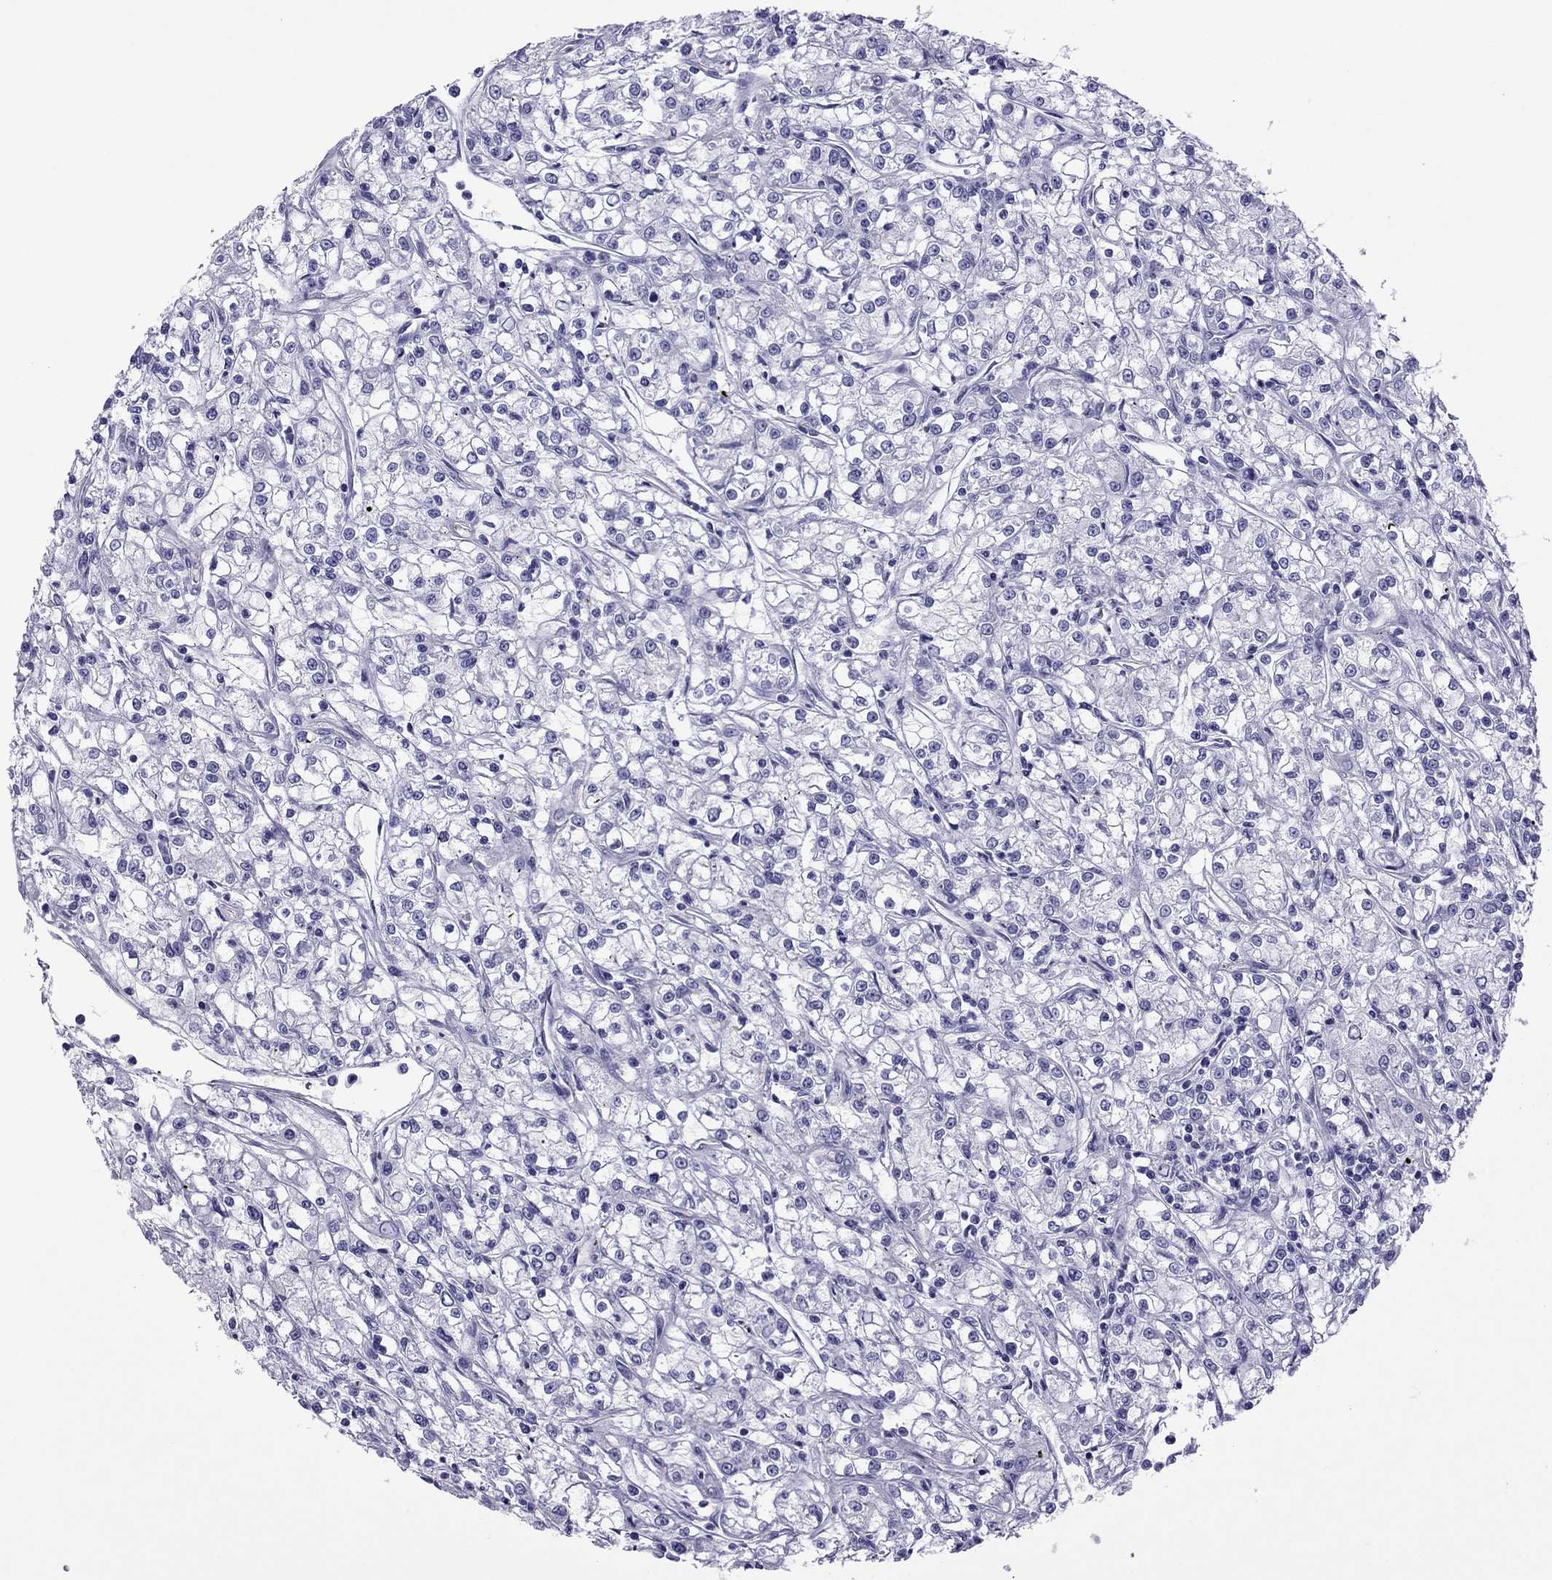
{"staining": {"intensity": "negative", "quantity": "none", "location": "none"}, "tissue": "renal cancer", "cell_type": "Tumor cells", "image_type": "cancer", "snomed": [{"axis": "morphology", "description": "Adenocarcinoma, NOS"}, {"axis": "topography", "description": "Kidney"}], "caption": "A high-resolution image shows immunohistochemistry (IHC) staining of adenocarcinoma (renal), which reveals no significant staining in tumor cells.", "gene": "MYL11", "patient": {"sex": "female", "age": 59}}